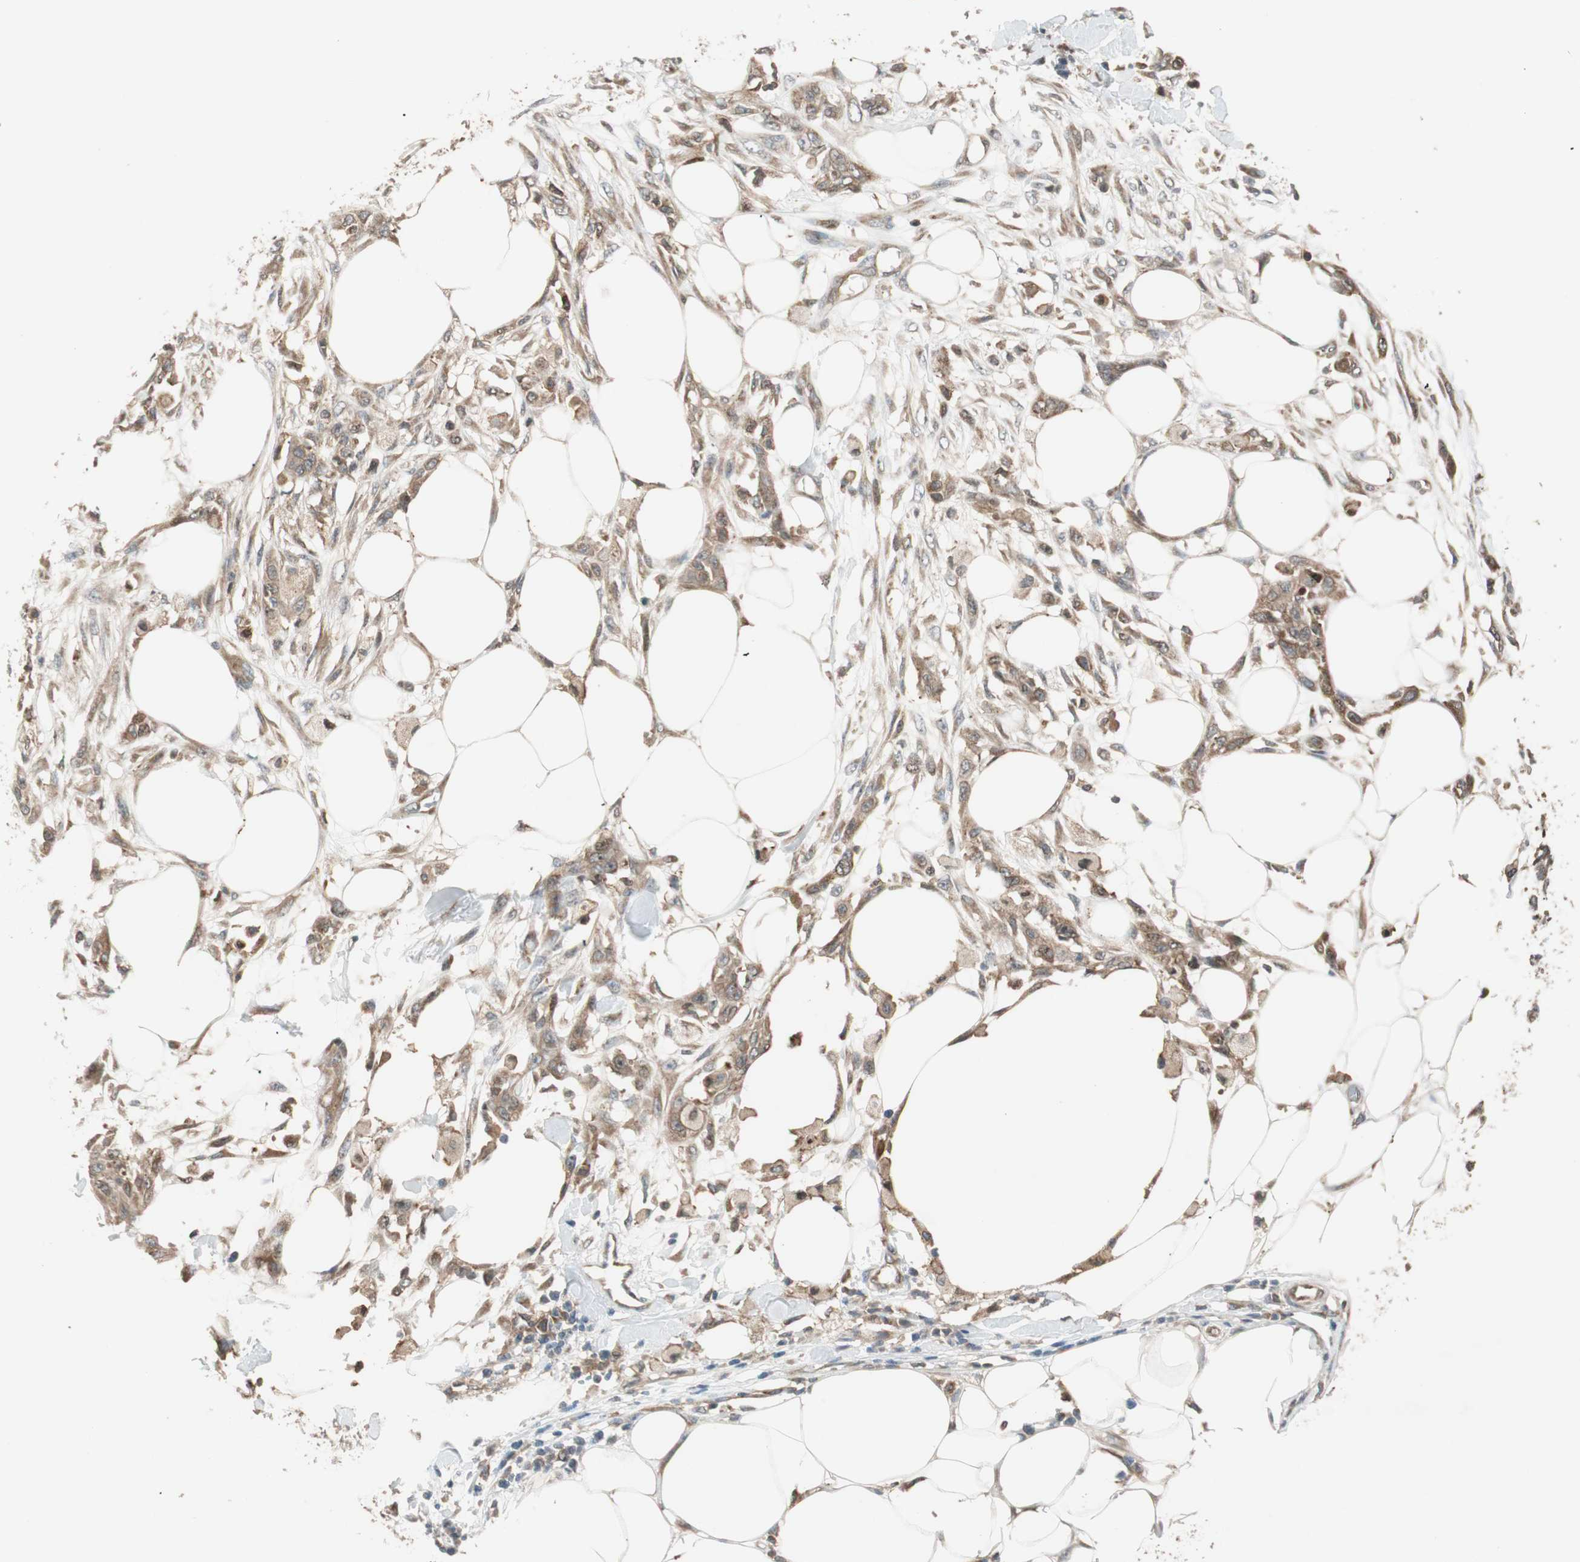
{"staining": {"intensity": "moderate", "quantity": ">75%", "location": "cytoplasmic/membranous"}, "tissue": "skin cancer", "cell_type": "Tumor cells", "image_type": "cancer", "snomed": [{"axis": "morphology", "description": "Squamous cell carcinoma, NOS"}, {"axis": "topography", "description": "Skin"}], "caption": "Brown immunohistochemical staining in human skin squamous cell carcinoma exhibits moderate cytoplasmic/membranous positivity in about >75% of tumor cells.", "gene": "ATP6AP2", "patient": {"sex": "female", "age": 59}}